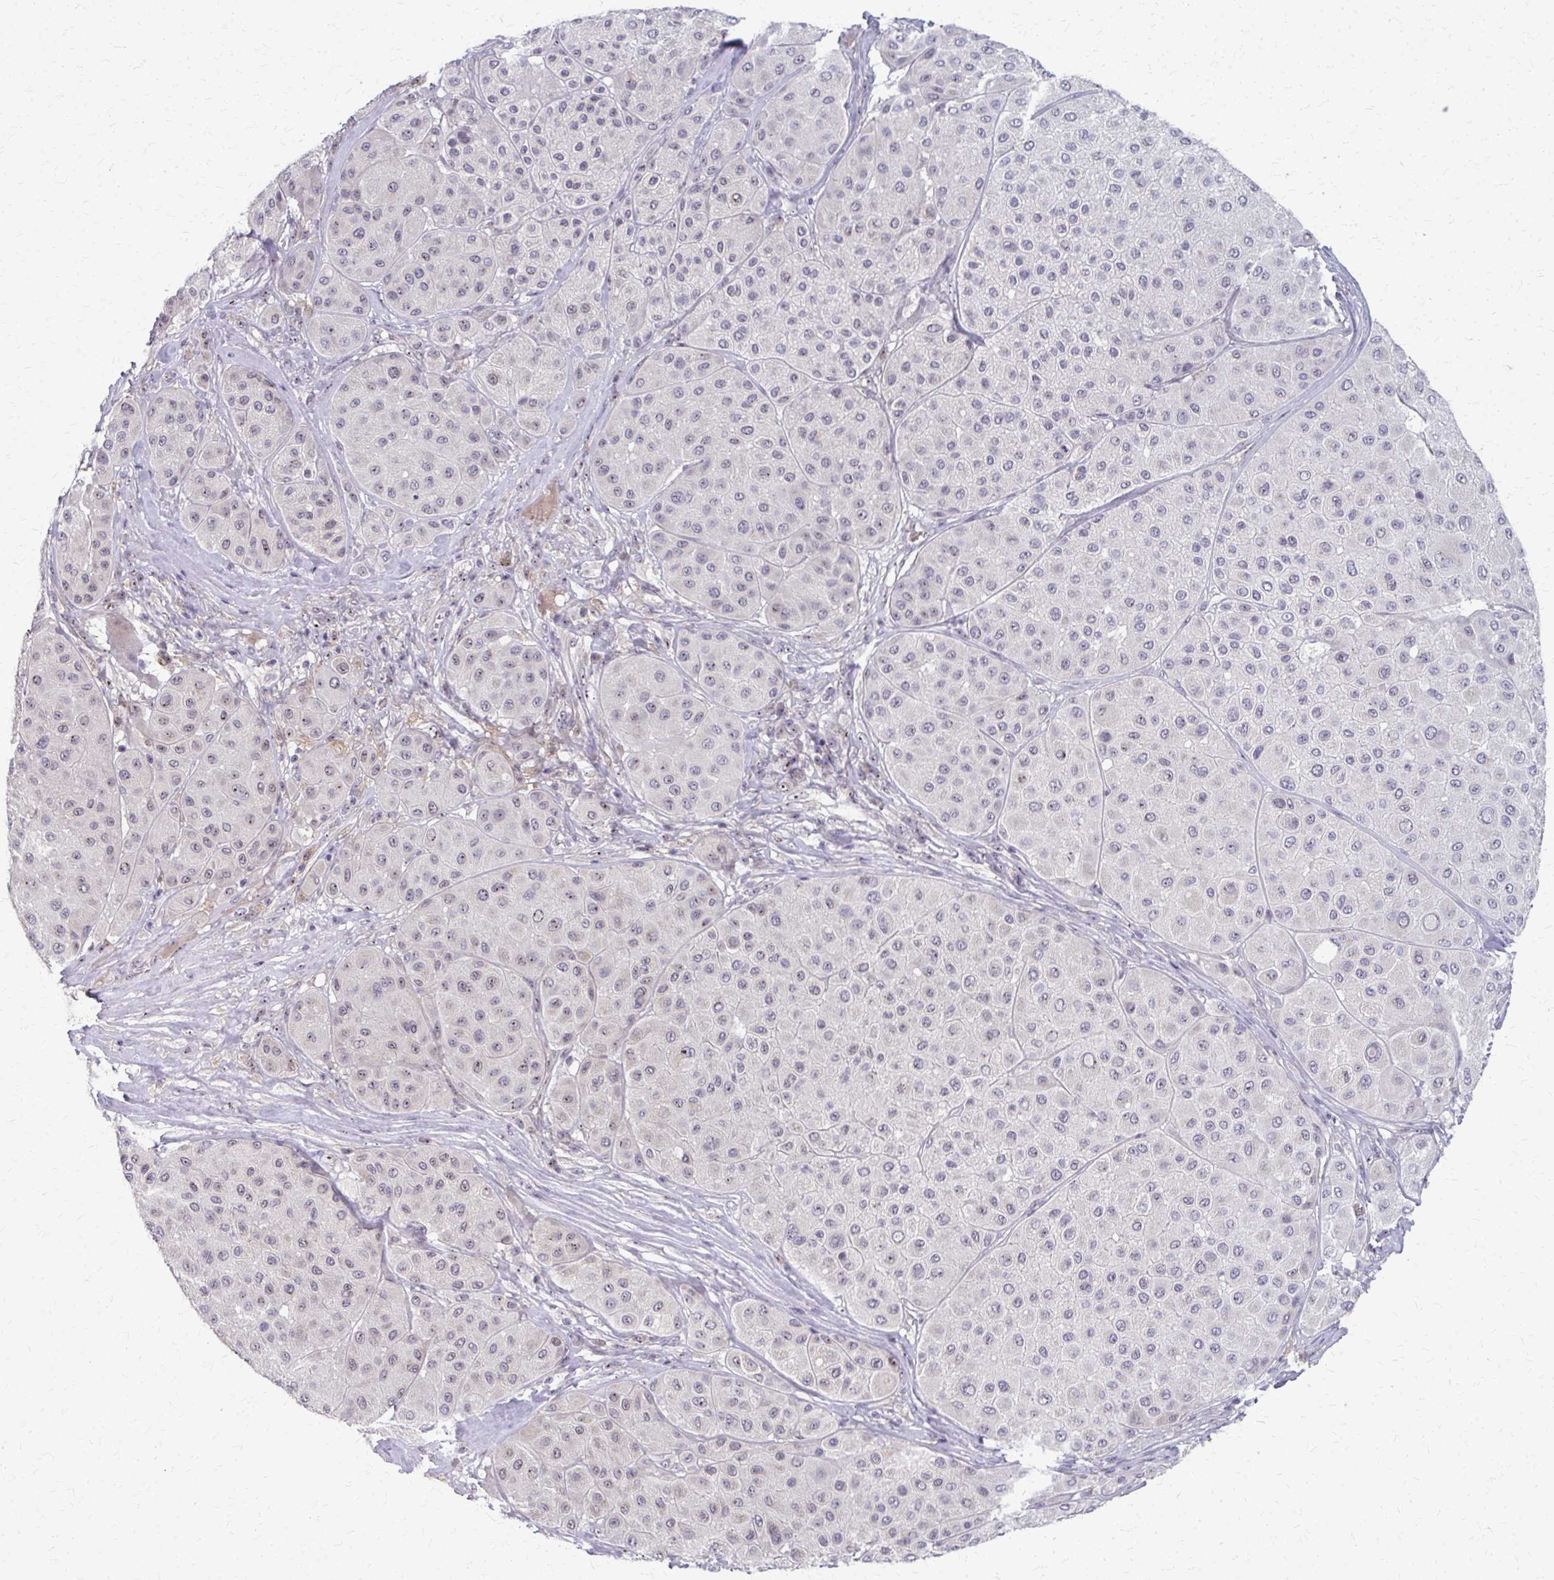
{"staining": {"intensity": "weak", "quantity": "25%-75%", "location": "nuclear"}, "tissue": "melanoma", "cell_type": "Tumor cells", "image_type": "cancer", "snomed": [{"axis": "morphology", "description": "Malignant melanoma, Metastatic site"}, {"axis": "topography", "description": "Smooth muscle"}], "caption": "Malignant melanoma (metastatic site) stained with immunohistochemistry displays weak nuclear staining in about 25%-75% of tumor cells.", "gene": "NUDT16", "patient": {"sex": "male", "age": 41}}